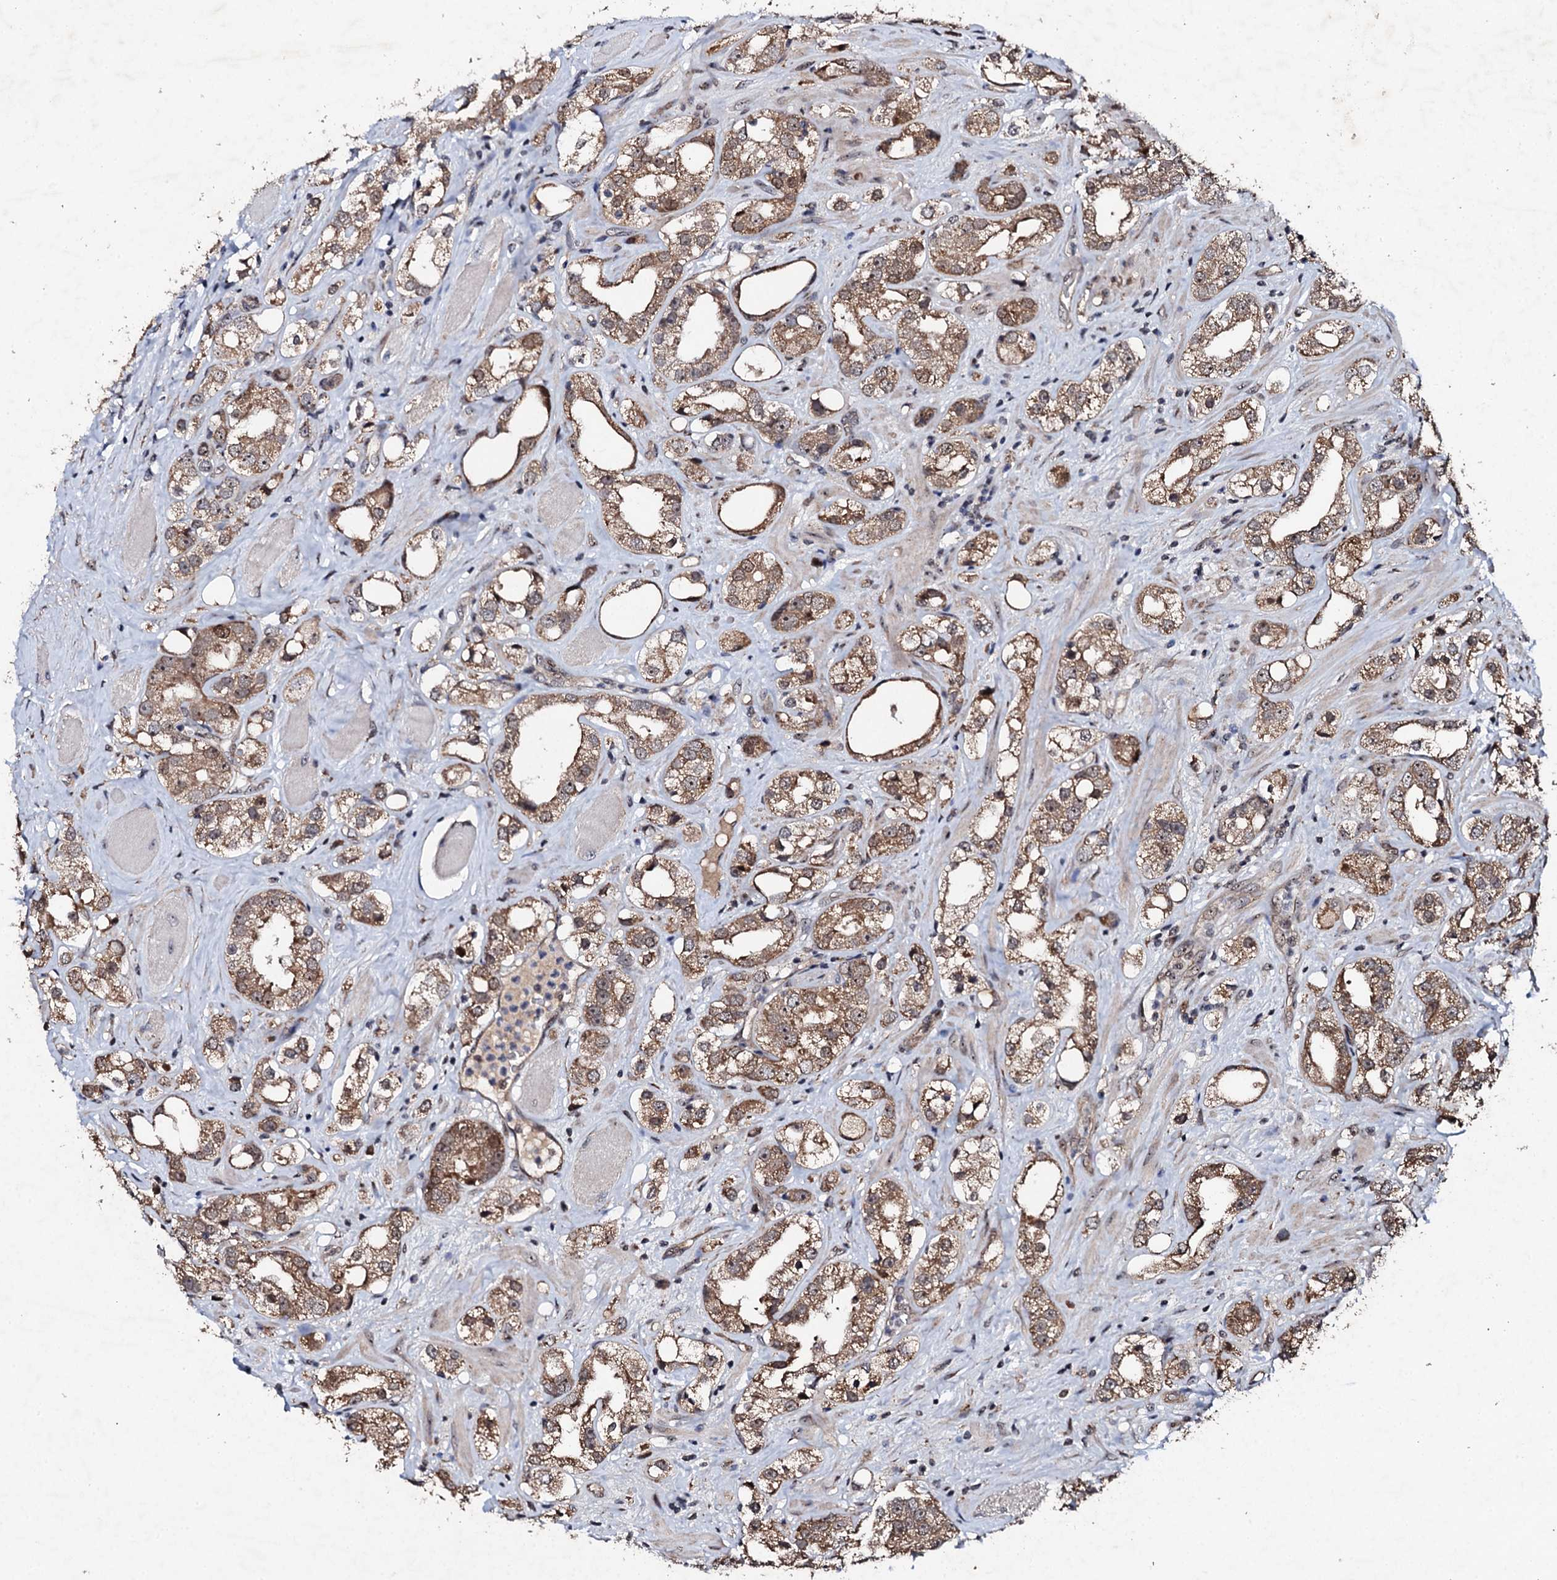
{"staining": {"intensity": "moderate", "quantity": ">75%", "location": "cytoplasmic/membranous,nuclear"}, "tissue": "prostate cancer", "cell_type": "Tumor cells", "image_type": "cancer", "snomed": [{"axis": "morphology", "description": "Adenocarcinoma, NOS"}, {"axis": "topography", "description": "Prostate"}], "caption": "There is medium levels of moderate cytoplasmic/membranous and nuclear expression in tumor cells of prostate cancer, as demonstrated by immunohistochemical staining (brown color).", "gene": "FAM111A", "patient": {"sex": "male", "age": 79}}